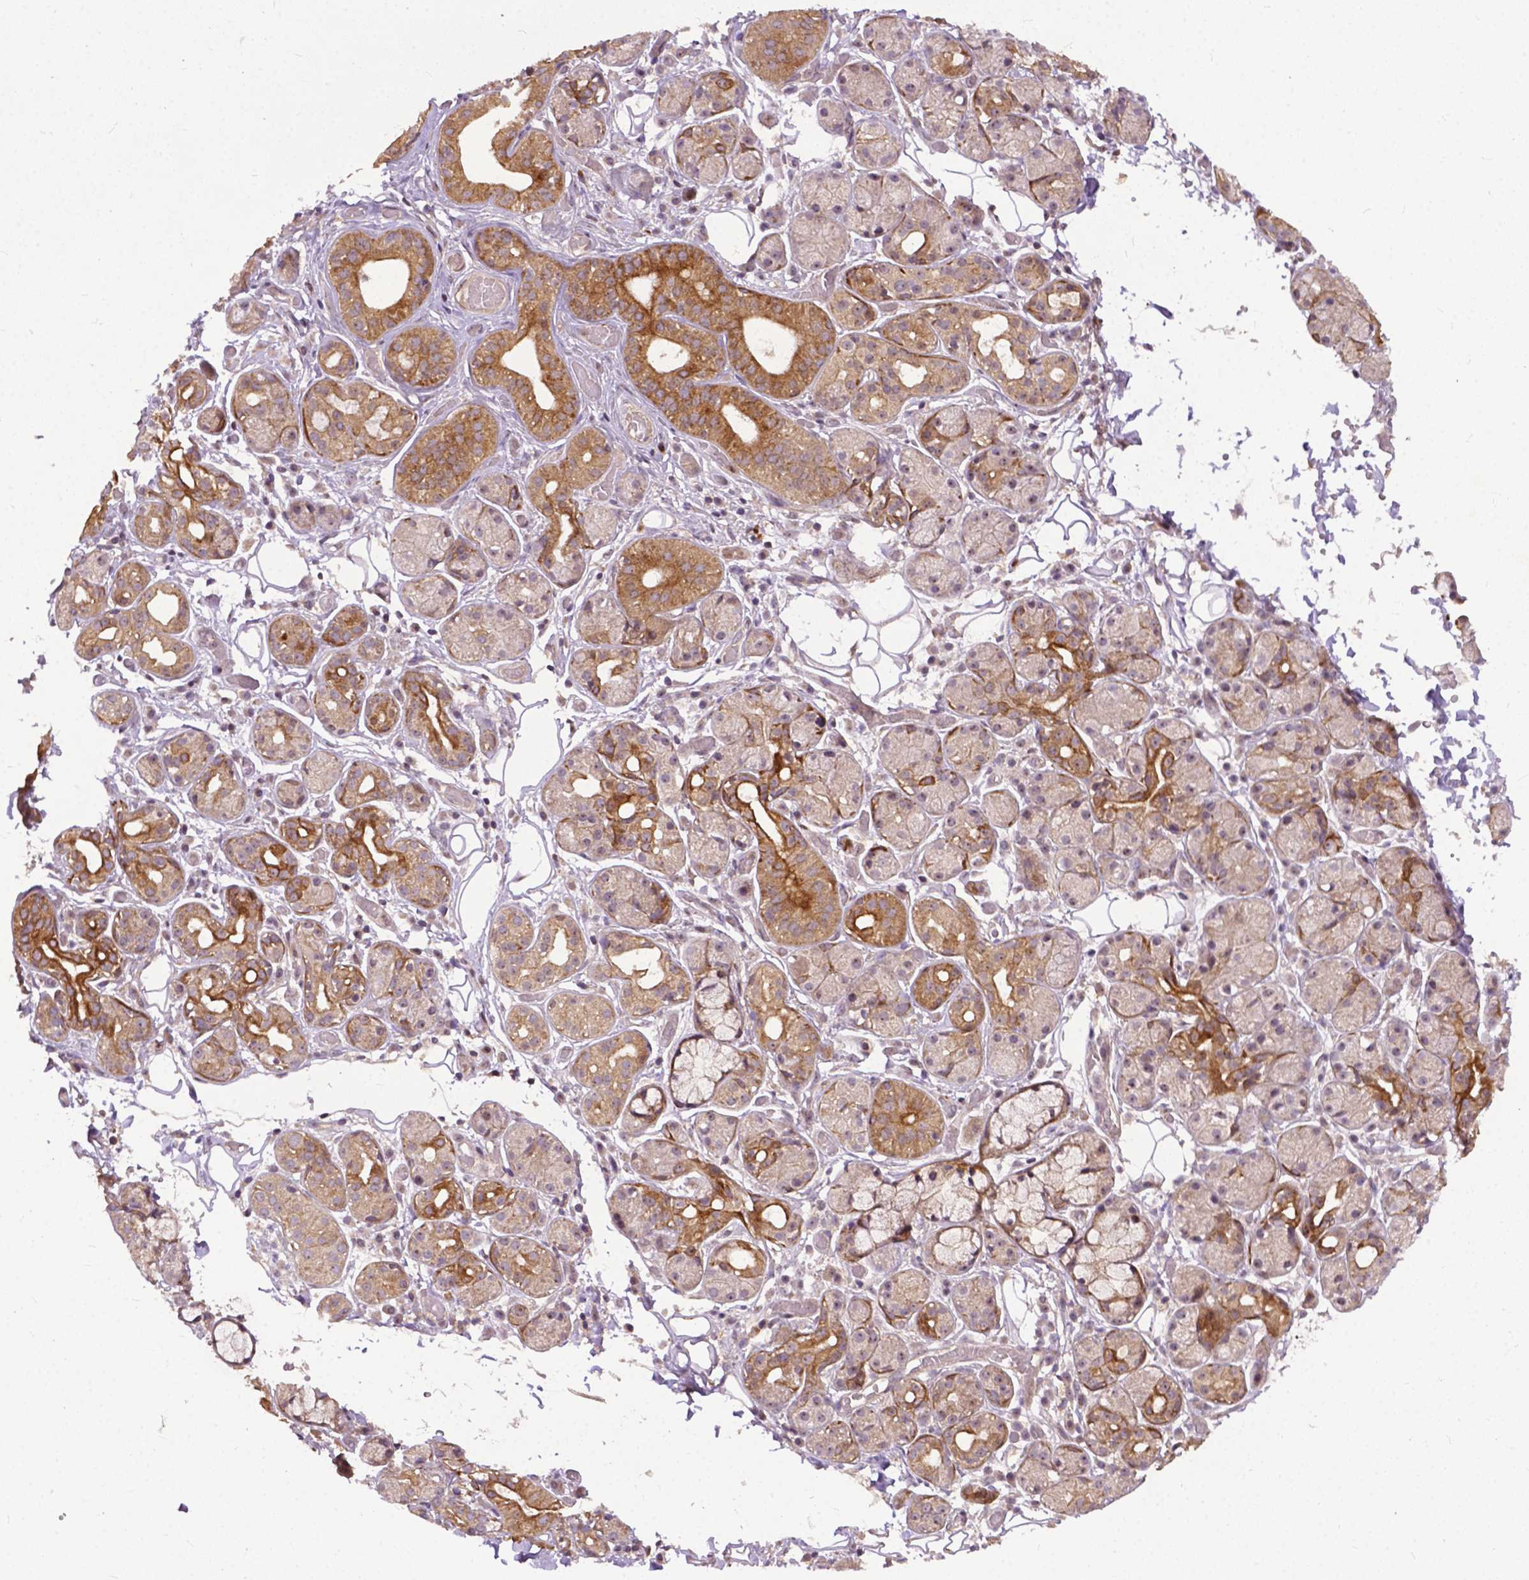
{"staining": {"intensity": "moderate", "quantity": "25%-75%", "location": "cytoplasmic/membranous"}, "tissue": "salivary gland", "cell_type": "Glandular cells", "image_type": "normal", "snomed": [{"axis": "morphology", "description": "Normal tissue, NOS"}, {"axis": "topography", "description": "Salivary gland"}, {"axis": "topography", "description": "Peripheral nerve tissue"}], "caption": "This is a photomicrograph of immunohistochemistry staining of benign salivary gland, which shows moderate positivity in the cytoplasmic/membranous of glandular cells.", "gene": "PARP3", "patient": {"sex": "male", "age": 71}}